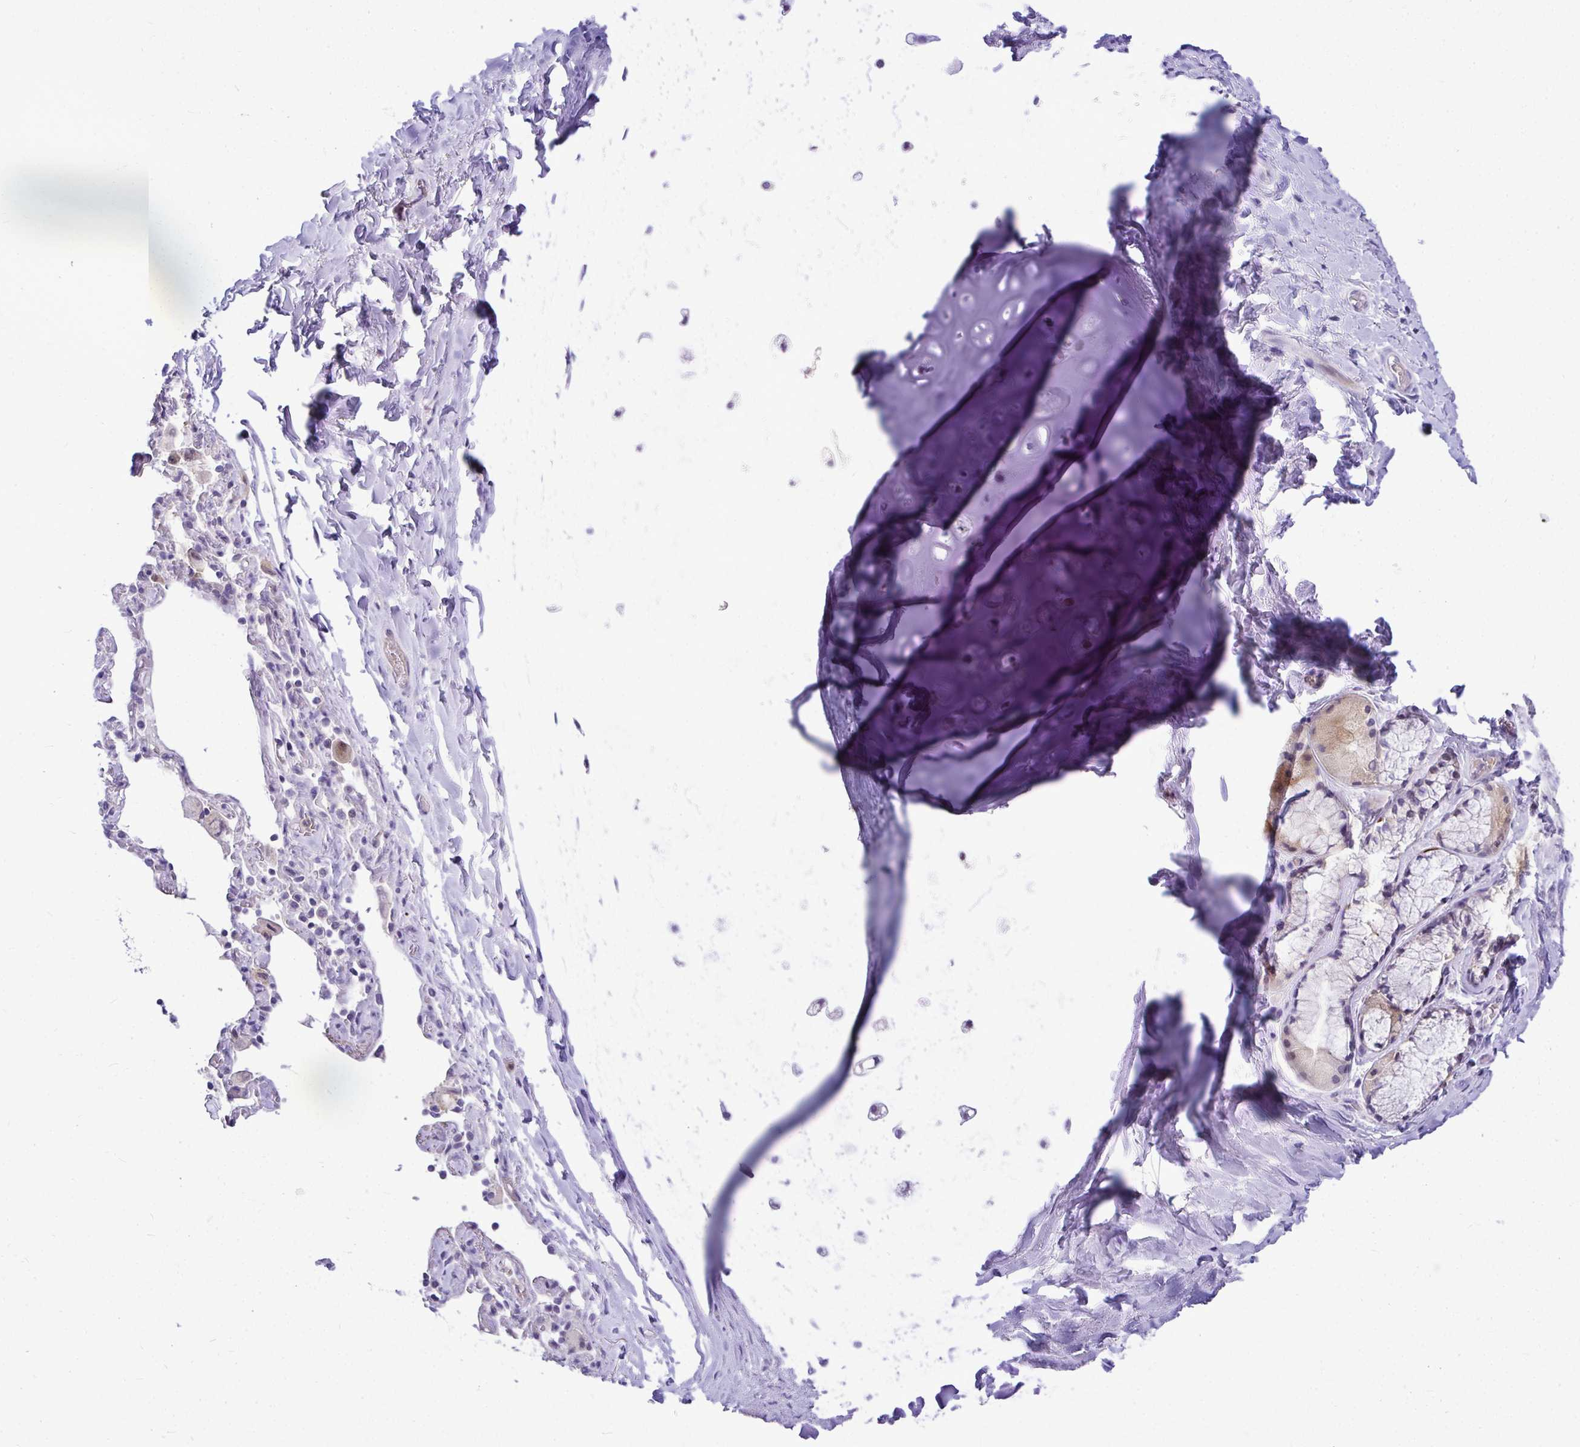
{"staining": {"intensity": "negative", "quantity": "none", "location": "none"}, "tissue": "adipose tissue", "cell_type": "Adipocytes", "image_type": "normal", "snomed": [{"axis": "morphology", "description": "Normal tissue, NOS"}, {"axis": "topography", "description": "Cartilage tissue"}, {"axis": "topography", "description": "Bronchus"}], "caption": "An immunohistochemistry (IHC) image of benign adipose tissue is shown. There is no staining in adipocytes of adipose tissue. (Stains: DAB (3,3'-diaminobenzidine) immunohistochemistry with hematoxylin counter stain, Microscopy: brightfield microscopy at high magnification).", "gene": "ZSWIM9", "patient": {"sex": "male", "age": 64}}